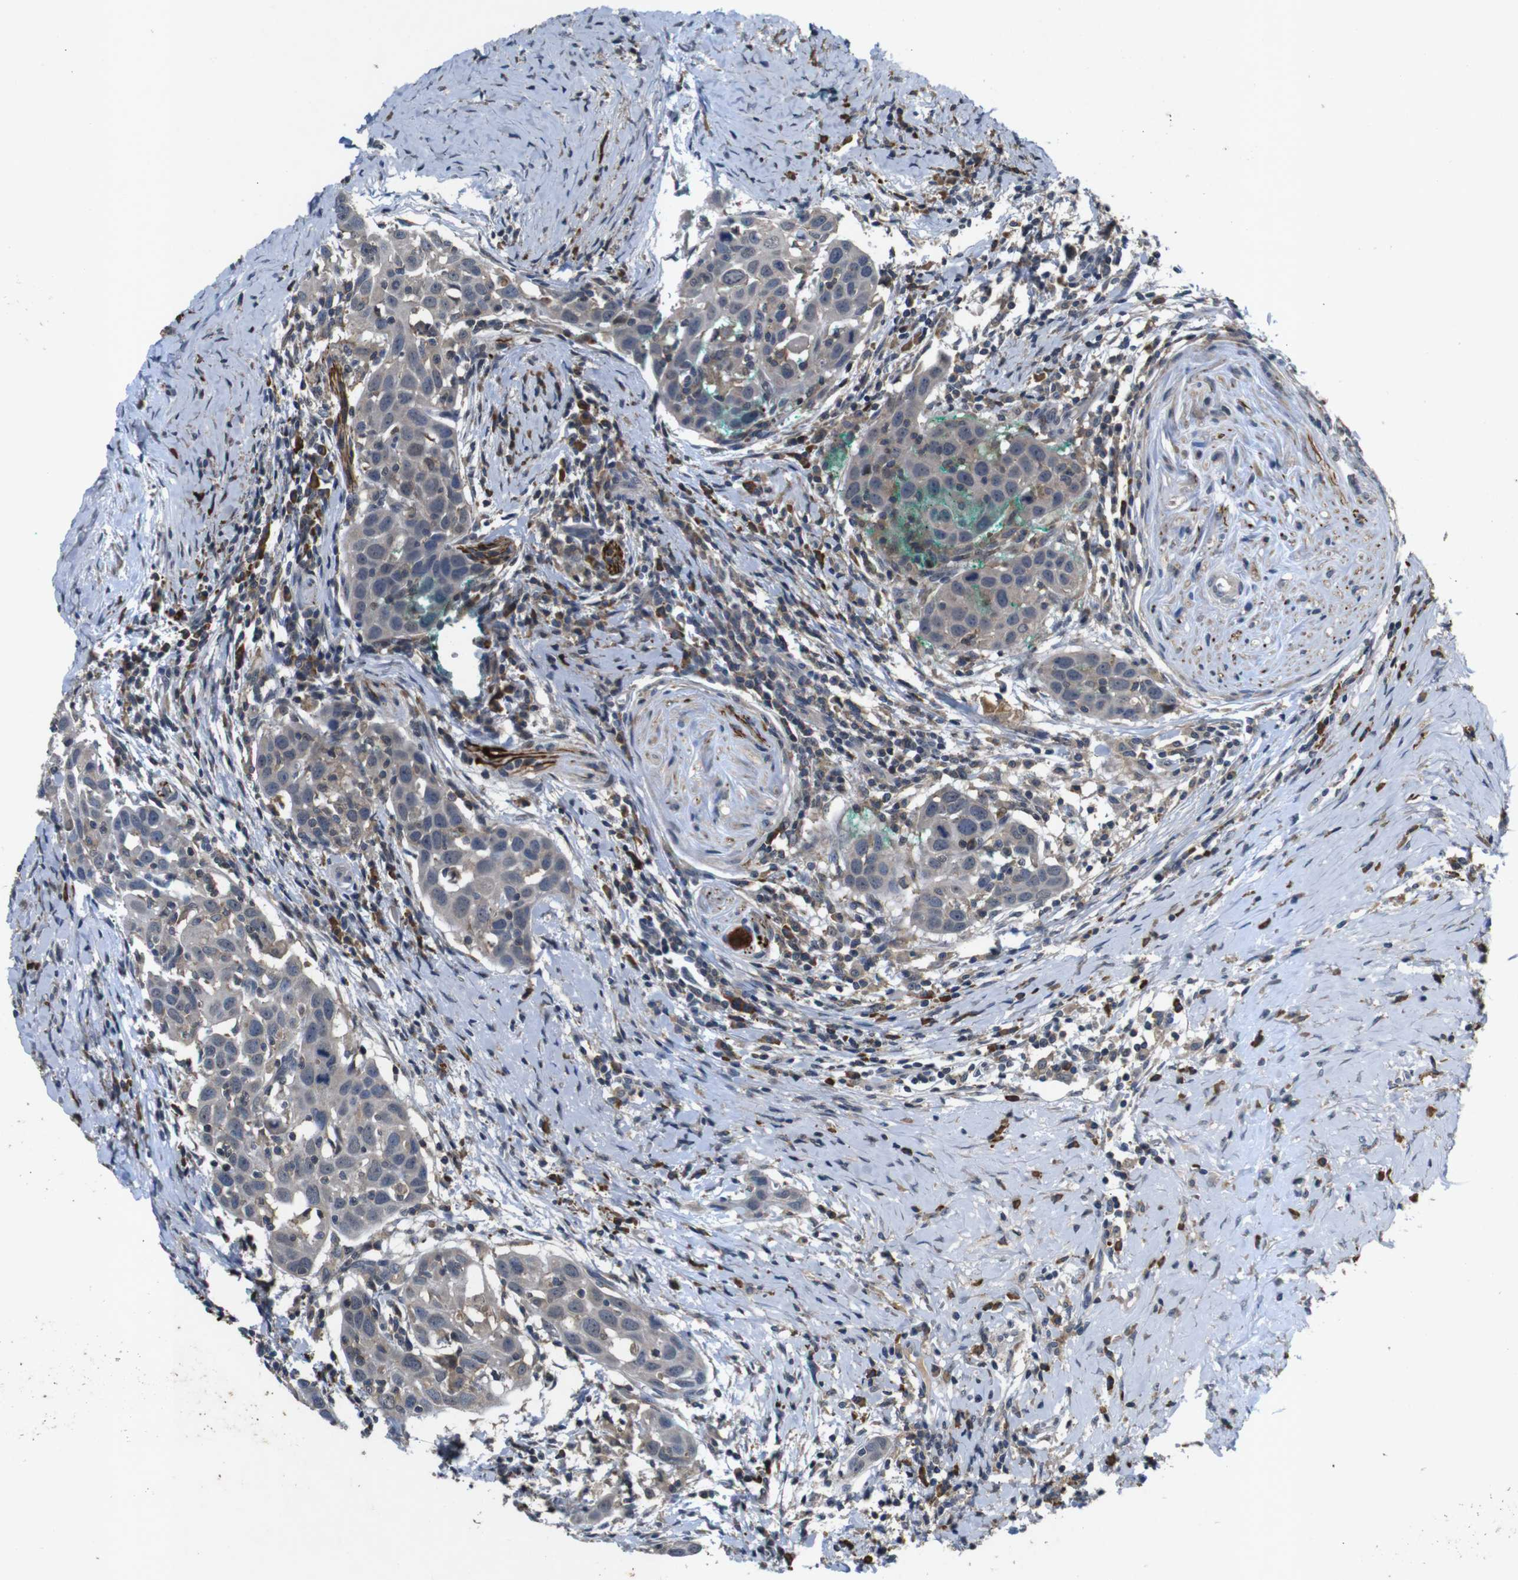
{"staining": {"intensity": "negative", "quantity": "none", "location": "none"}, "tissue": "head and neck cancer", "cell_type": "Tumor cells", "image_type": "cancer", "snomed": [{"axis": "morphology", "description": "Squamous cell carcinoma, NOS"}, {"axis": "topography", "description": "Oral tissue"}, {"axis": "topography", "description": "Head-Neck"}], "caption": "High magnification brightfield microscopy of head and neck cancer (squamous cell carcinoma) stained with DAB (3,3'-diaminobenzidine) (brown) and counterstained with hematoxylin (blue): tumor cells show no significant positivity.", "gene": "MAGI2", "patient": {"sex": "female", "age": 50}}